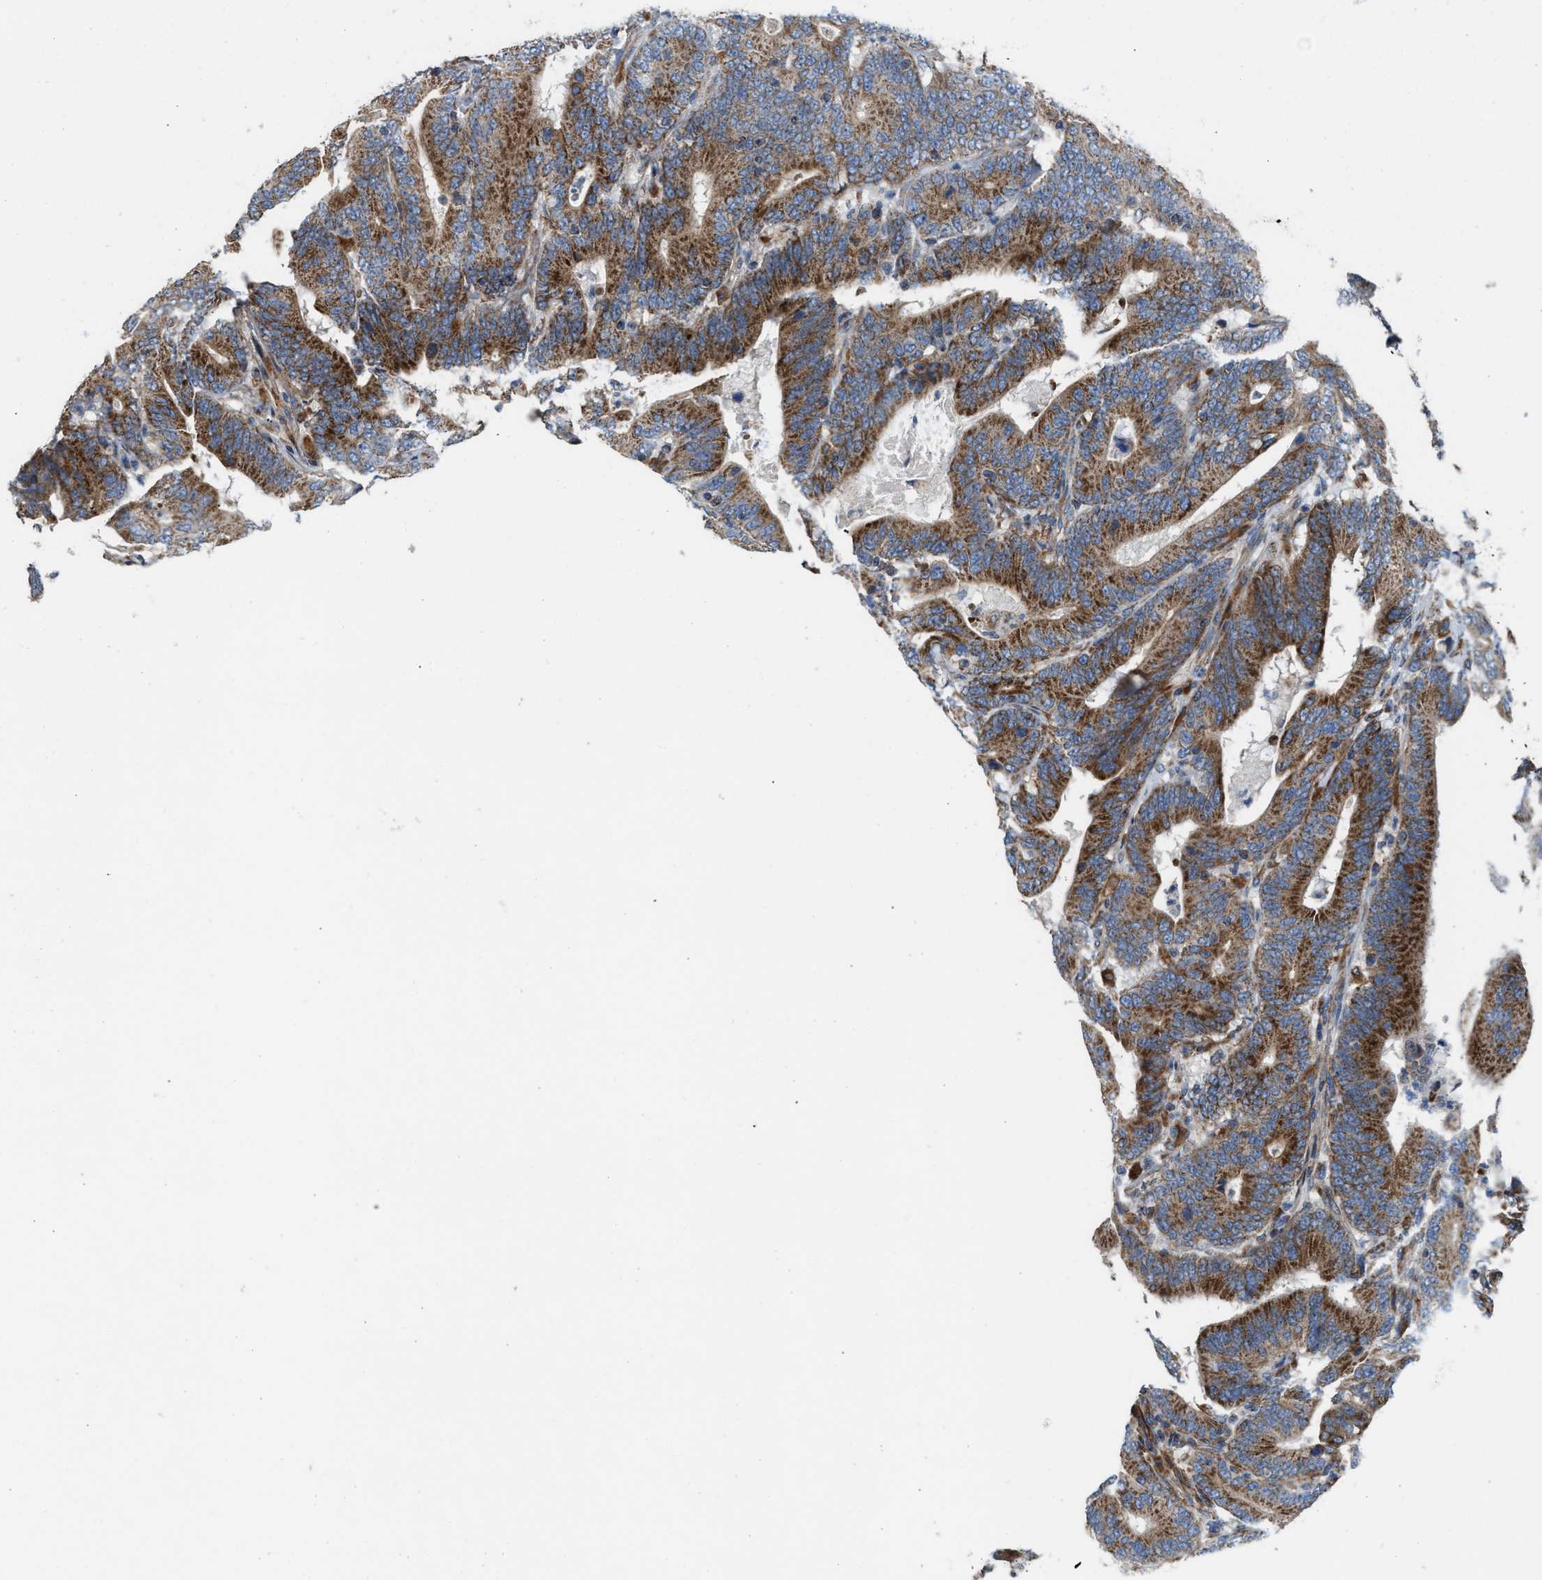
{"staining": {"intensity": "strong", "quantity": ">75%", "location": "cytoplasmic/membranous"}, "tissue": "colorectal cancer", "cell_type": "Tumor cells", "image_type": "cancer", "snomed": [{"axis": "morphology", "description": "Adenocarcinoma, NOS"}, {"axis": "topography", "description": "Colon"}], "caption": "IHC of human colorectal adenocarcinoma demonstrates high levels of strong cytoplasmic/membranous positivity in approximately >75% of tumor cells.", "gene": "SLC10A3", "patient": {"sex": "female", "age": 66}}